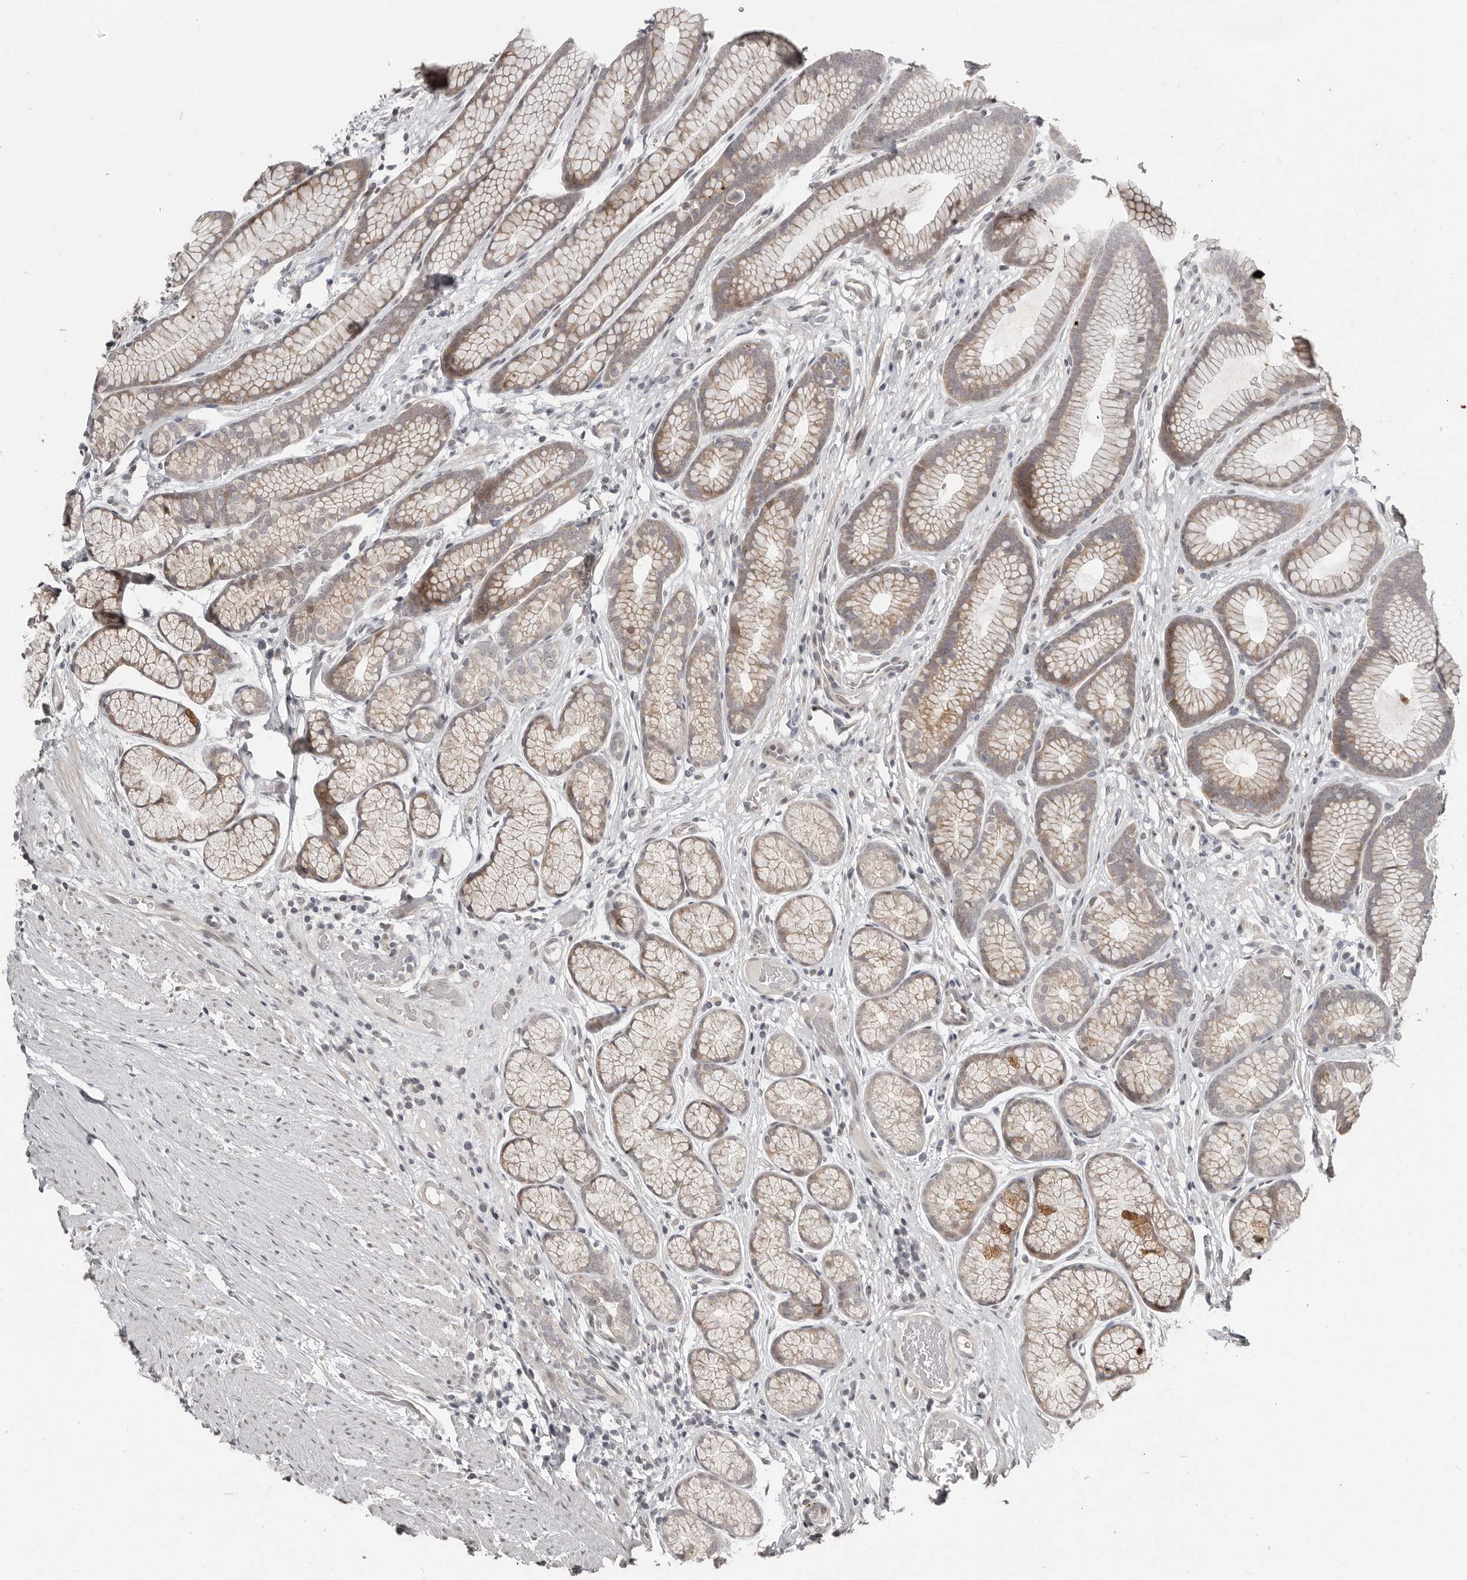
{"staining": {"intensity": "moderate", "quantity": "<25%", "location": "cytoplasmic/membranous"}, "tissue": "stomach", "cell_type": "Glandular cells", "image_type": "normal", "snomed": [{"axis": "morphology", "description": "Normal tissue, NOS"}, {"axis": "topography", "description": "Stomach"}], "caption": "Immunohistochemistry staining of normal stomach, which exhibits low levels of moderate cytoplasmic/membranous expression in approximately <25% of glandular cells indicating moderate cytoplasmic/membranous protein expression. The staining was performed using DAB (brown) for protein detection and nuclei were counterstained in hematoxylin (blue).", "gene": "APOL6", "patient": {"sex": "male", "age": 42}}